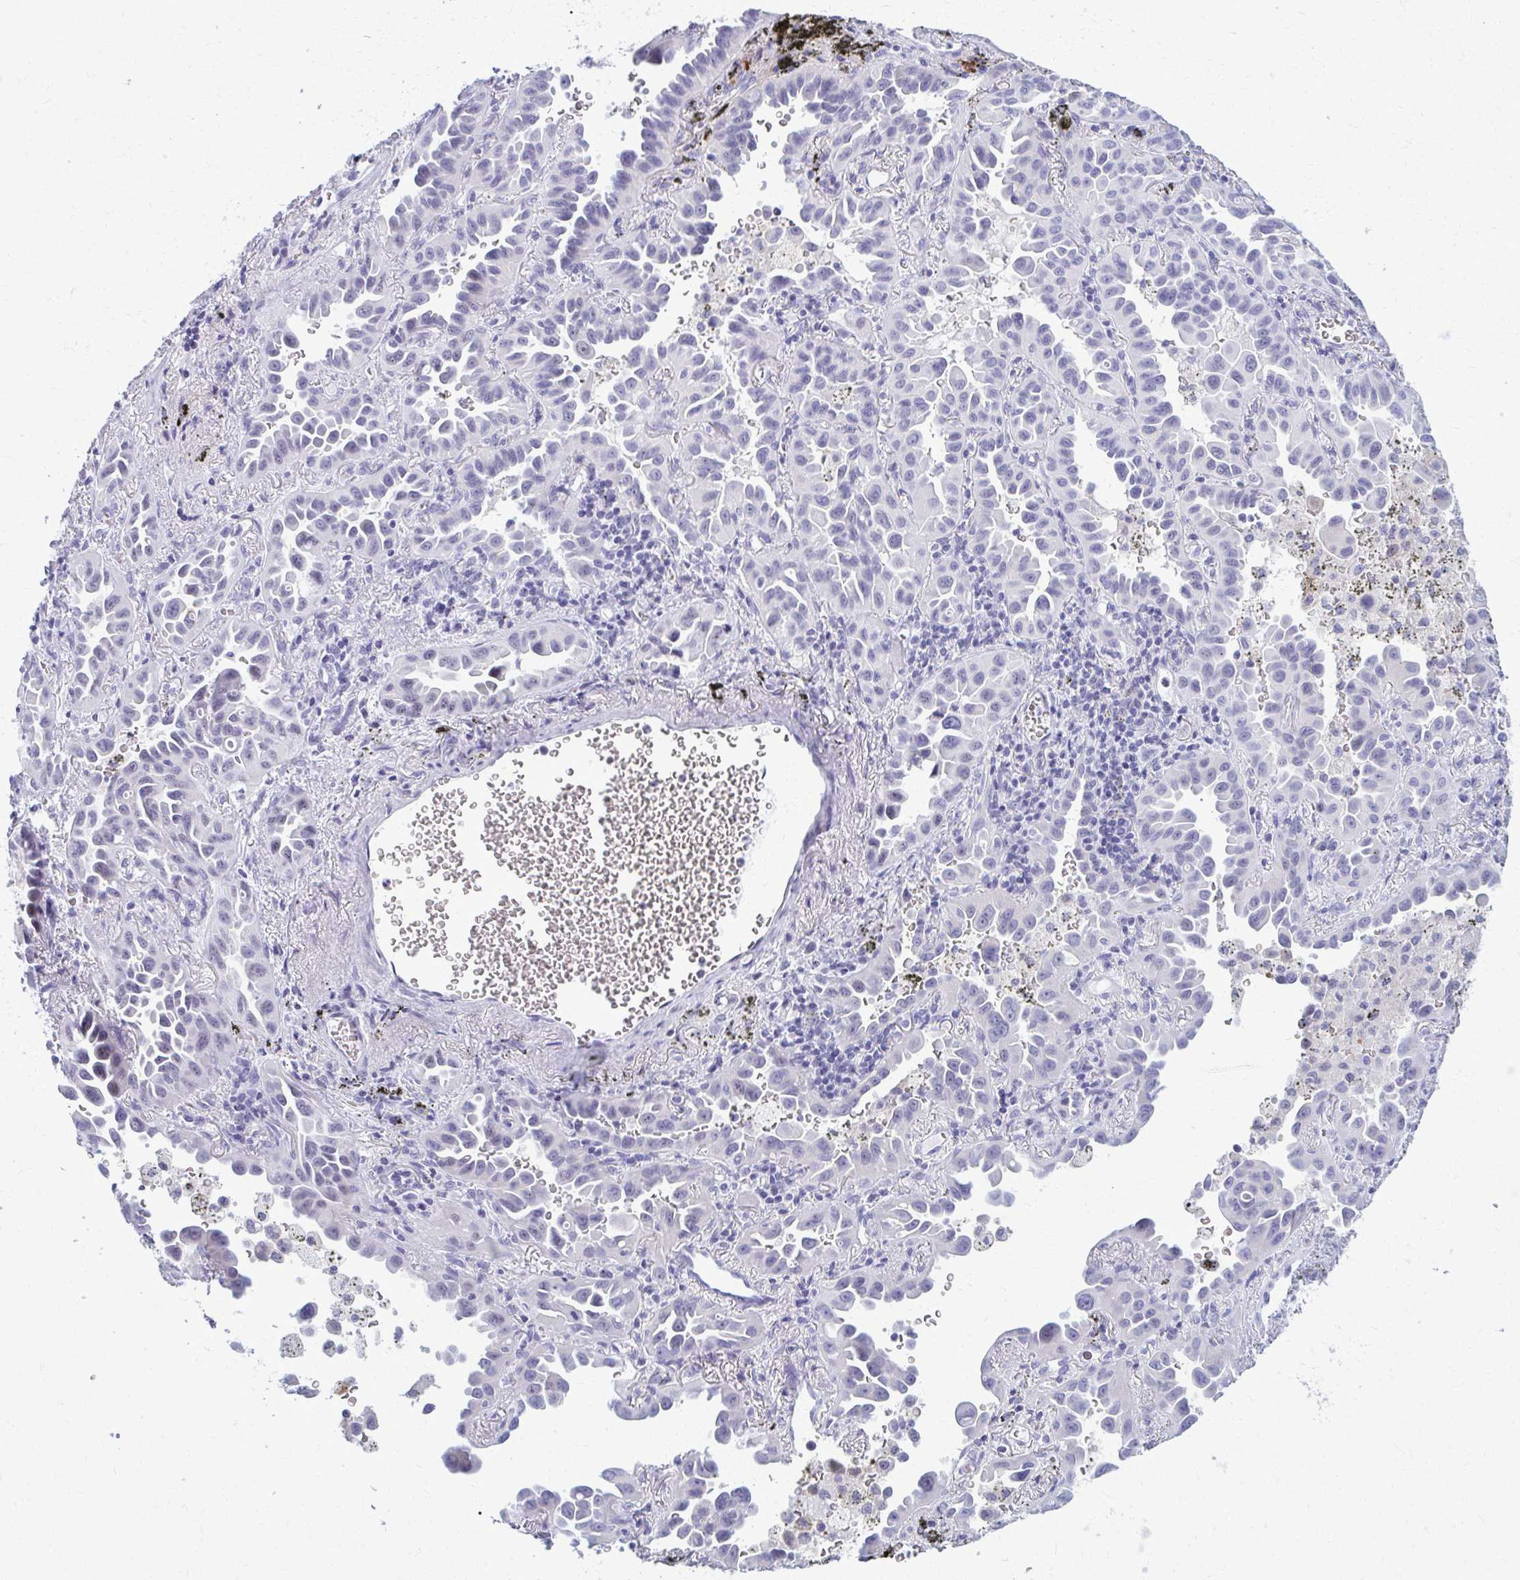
{"staining": {"intensity": "negative", "quantity": "none", "location": "none"}, "tissue": "lung cancer", "cell_type": "Tumor cells", "image_type": "cancer", "snomed": [{"axis": "morphology", "description": "Adenocarcinoma, NOS"}, {"axis": "topography", "description": "Lung"}], "caption": "DAB (3,3'-diaminobenzidine) immunohistochemical staining of human lung adenocarcinoma displays no significant positivity in tumor cells.", "gene": "ACSM2B", "patient": {"sex": "male", "age": 68}}